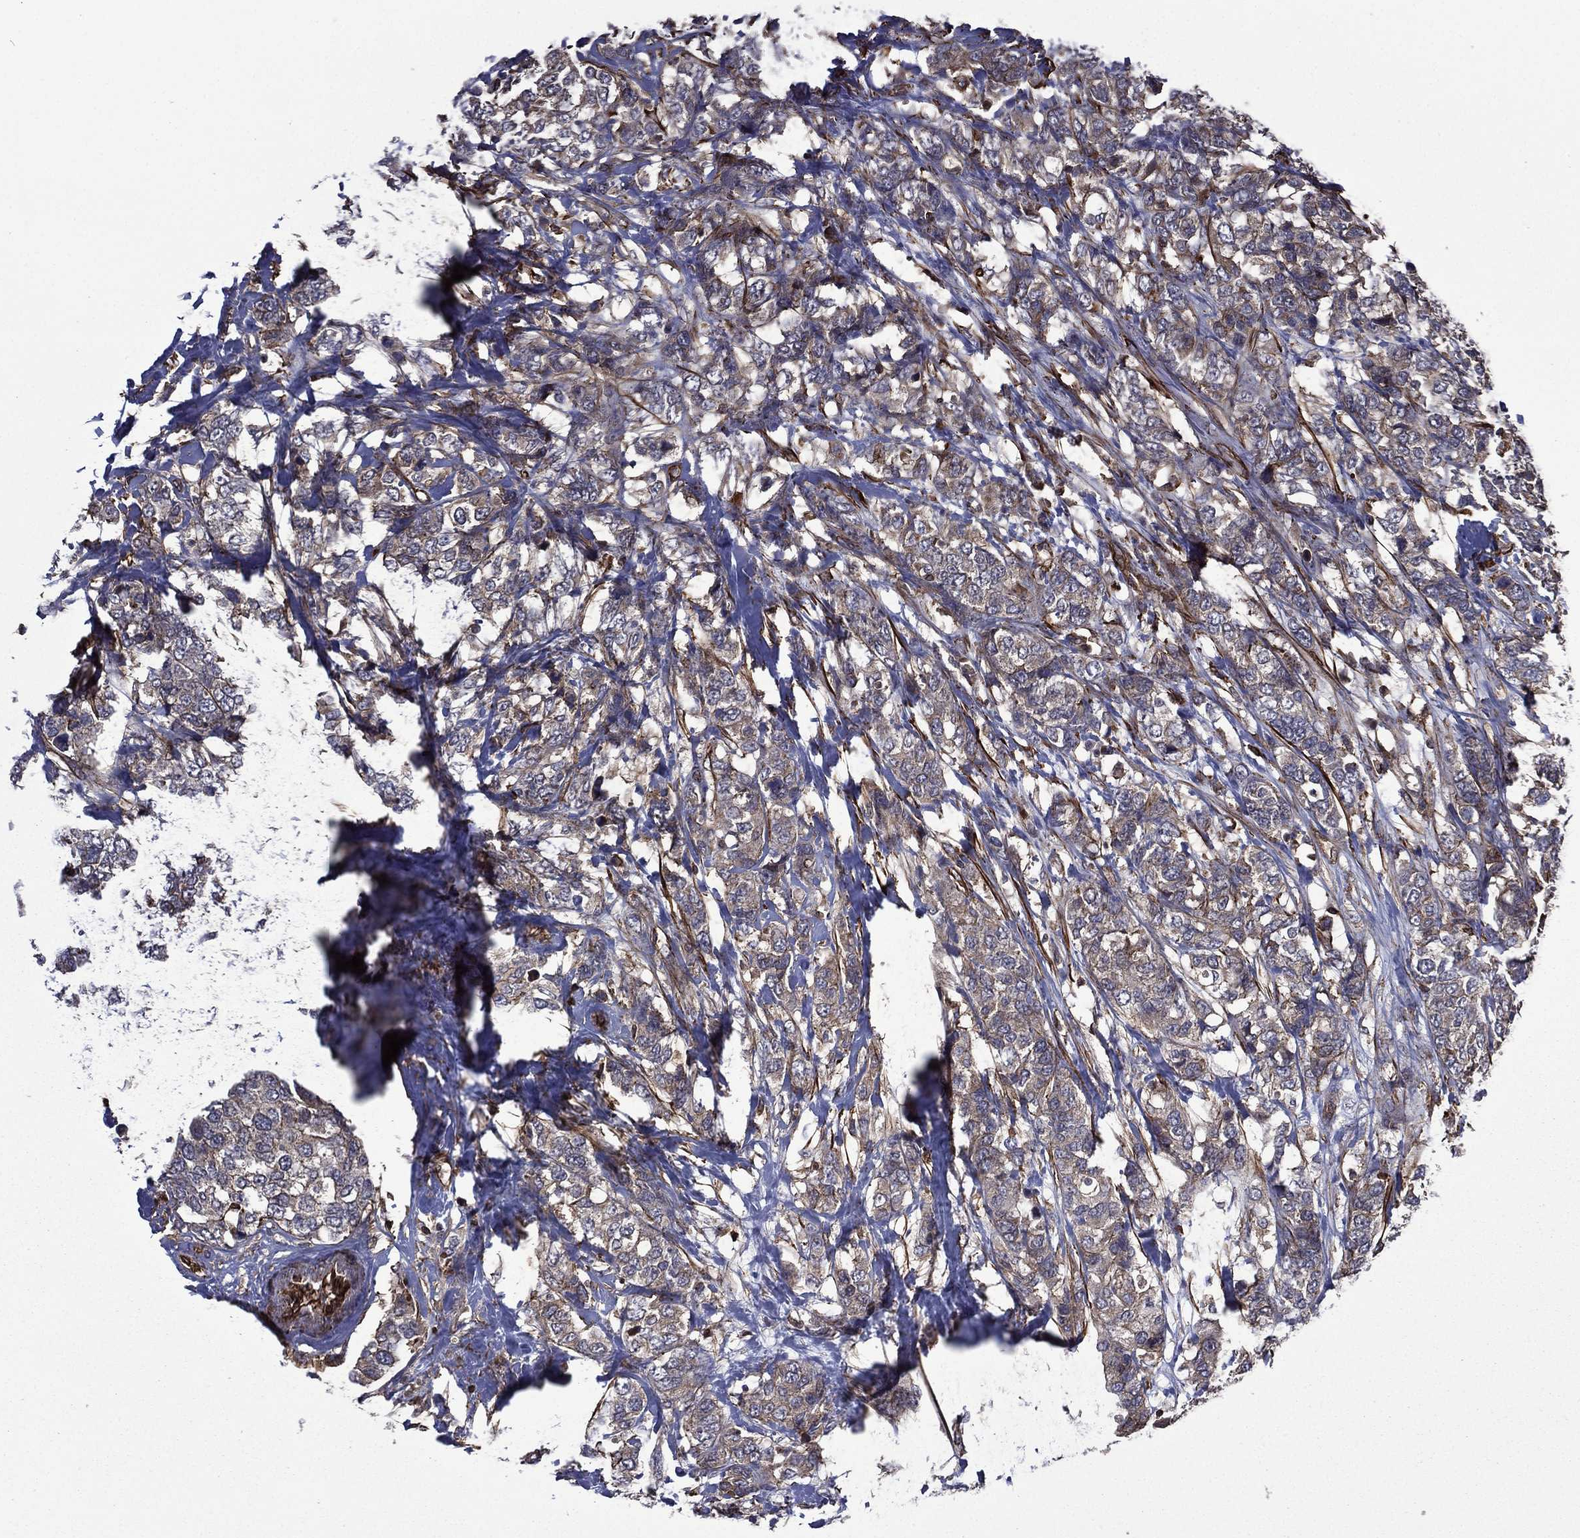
{"staining": {"intensity": "moderate", "quantity": "<25%", "location": "cytoplasmic/membranous"}, "tissue": "breast cancer", "cell_type": "Tumor cells", "image_type": "cancer", "snomed": [{"axis": "morphology", "description": "Lobular carcinoma"}, {"axis": "topography", "description": "Breast"}], "caption": "A low amount of moderate cytoplasmic/membranous staining is present in about <25% of tumor cells in lobular carcinoma (breast) tissue.", "gene": "PLPP3", "patient": {"sex": "female", "age": 59}}